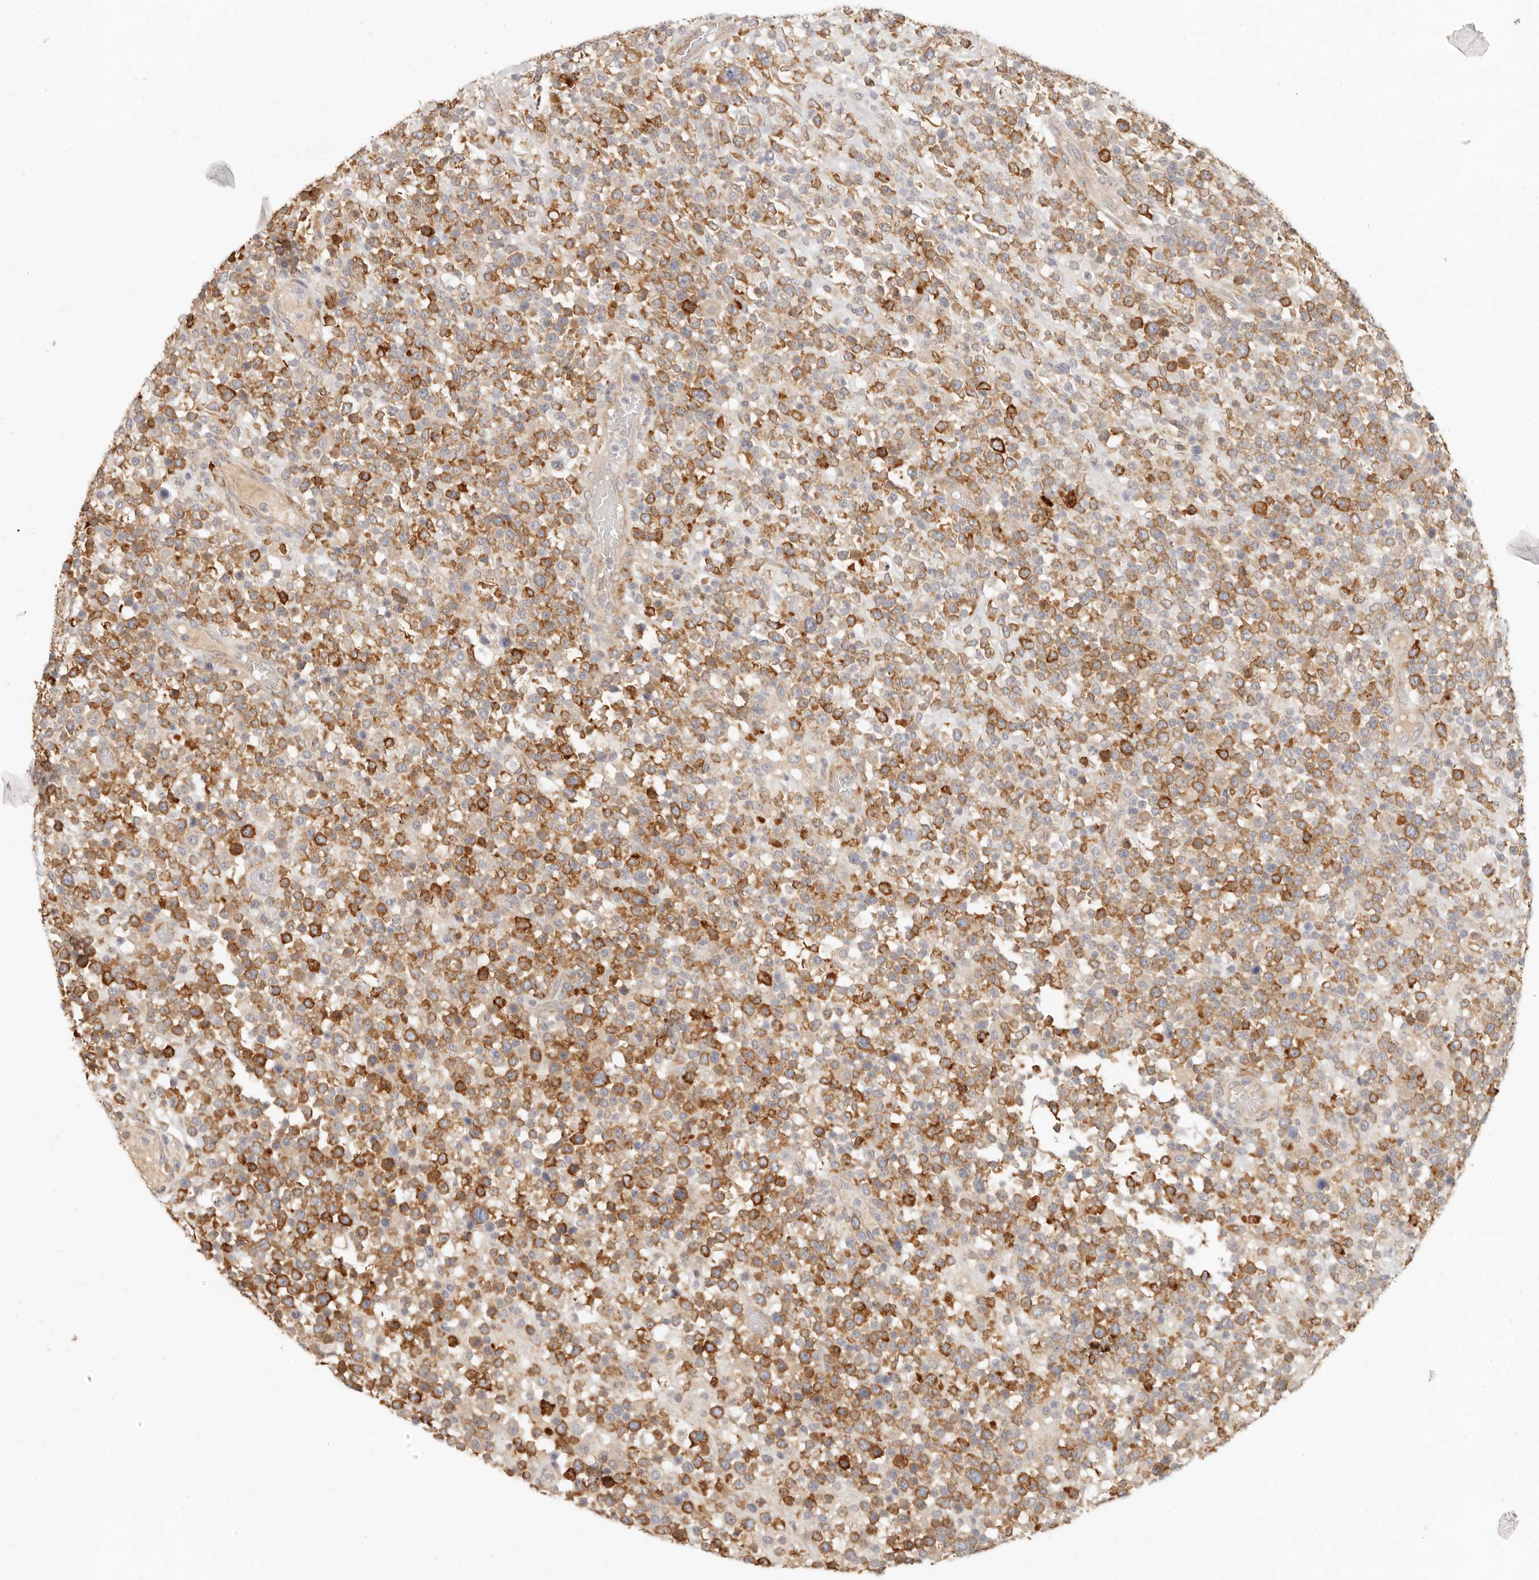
{"staining": {"intensity": "strong", "quantity": ">75%", "location": "cytoplasmic/membranous"}, "tissue": "lymphoma", "cell_type": "Tumor cells", "image_type": "cancer", "snomed": [{"axis": "morphology", "description": "Malignant lymphoma, non-Hodgkin's type, High grade"}, {"axis": "topography", "description": "Colon"}], "caption": "This image displays lymphoma stained with immunohistochemistry to label a protein in brown. The cytoplasmic/membranous of tumor cells show strong positivity for the protein. Nuclei are counter-stained blue.", "gene": "PABPC4", "patient": {"sex": "female", "age": 53}}